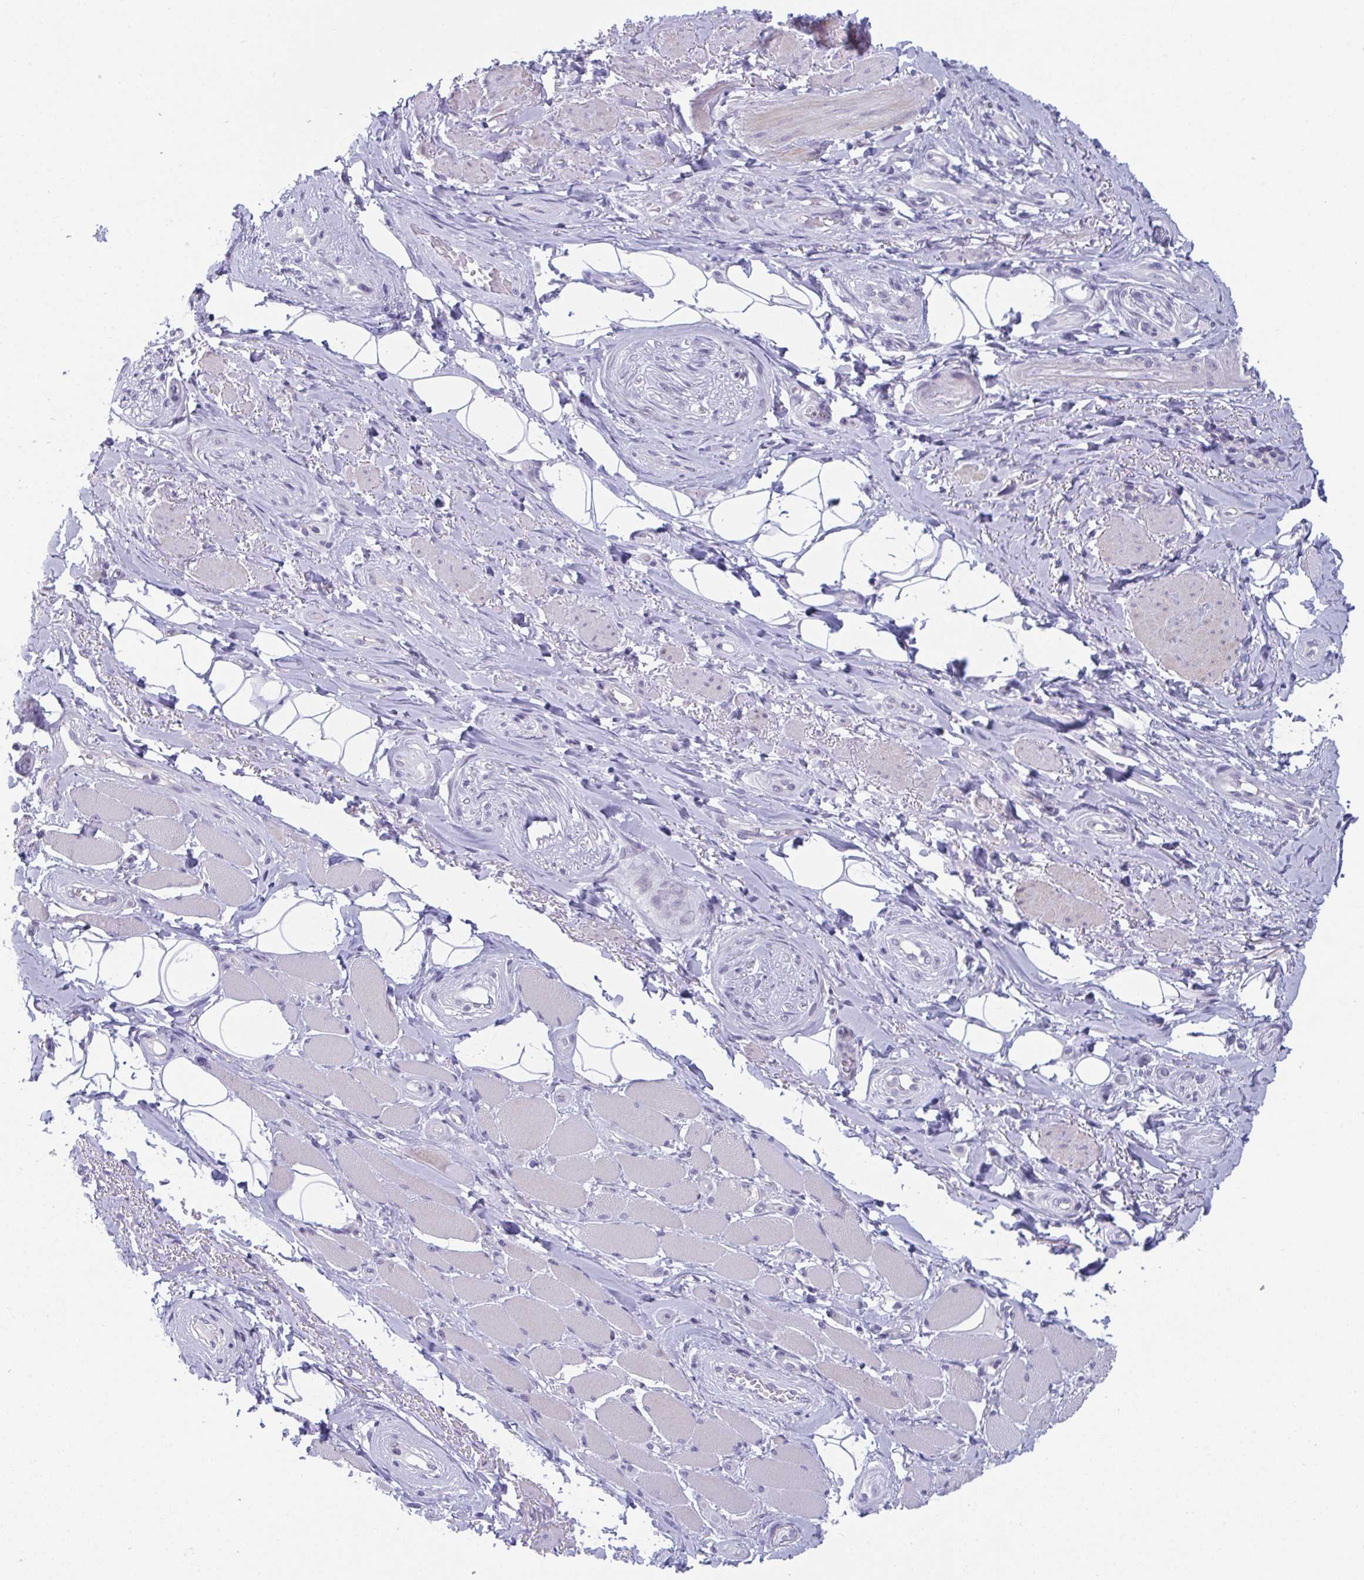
{"staining": {"intensity": "negative", "quantity": "none", "location": "none"}, "tissue": "adipose tissue", "cell_type": "Adipocytes", "image_type": "normal", "snomed": [{"axis": "morphology", "description": "Normal tissue, NOS"}, {"axis": "topography", "description": "Anal"}, {"axis": "topography", "description": "Peripheral nerve tissue"}], "caption": "Immunohistochemical staining of benign human adipose tissue exhibits no significant positivity in adipocytes.", "gene": "BMAL2", "patient": {"sex": "male", "age": 53}}